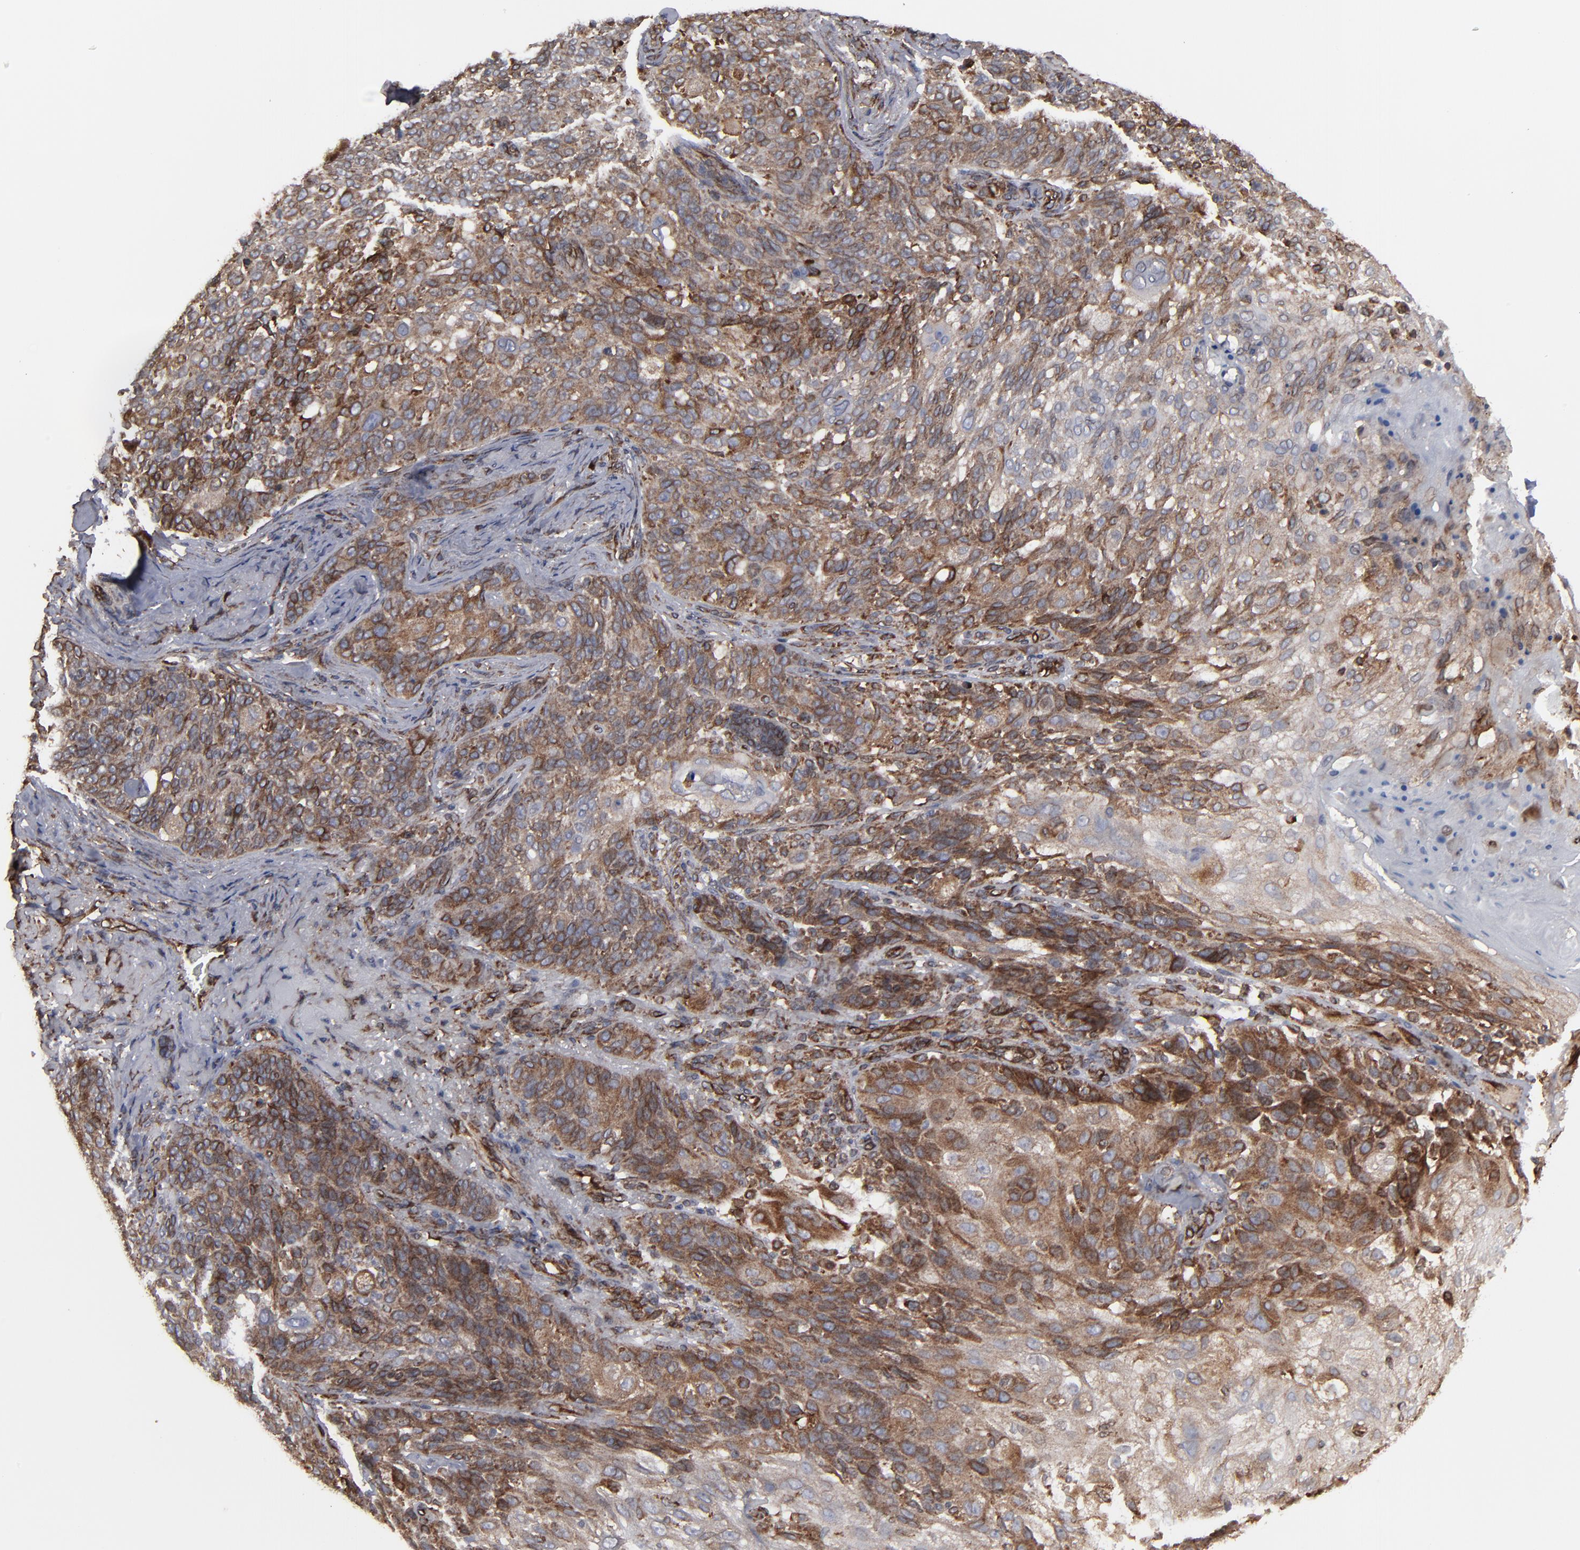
{"staining": {"intensity": "moderate", "quantity": "25%-75%", "location": "cytoplasmic/membranous"}, "tissue": "skin cancer", "cell_type": "Tumor cells", "image_type": "cancer", "snomed": [{"axis": "morphology", "description": "Normal tissue, NOS"}, {"axis": "morphology", "description": "Squamous cell carcinoma, NOS"}, {"axis": "topography", "description": "Skin"}], "caption": "Squamous cell carcinoma (skin) stained for a protein (brown) displays moderate cytoplasmic/membranous positive expression in about 25%-75% of tumor cells.", "gene": "CNIH1", "patient": {"sex": "female", "age": 83}}